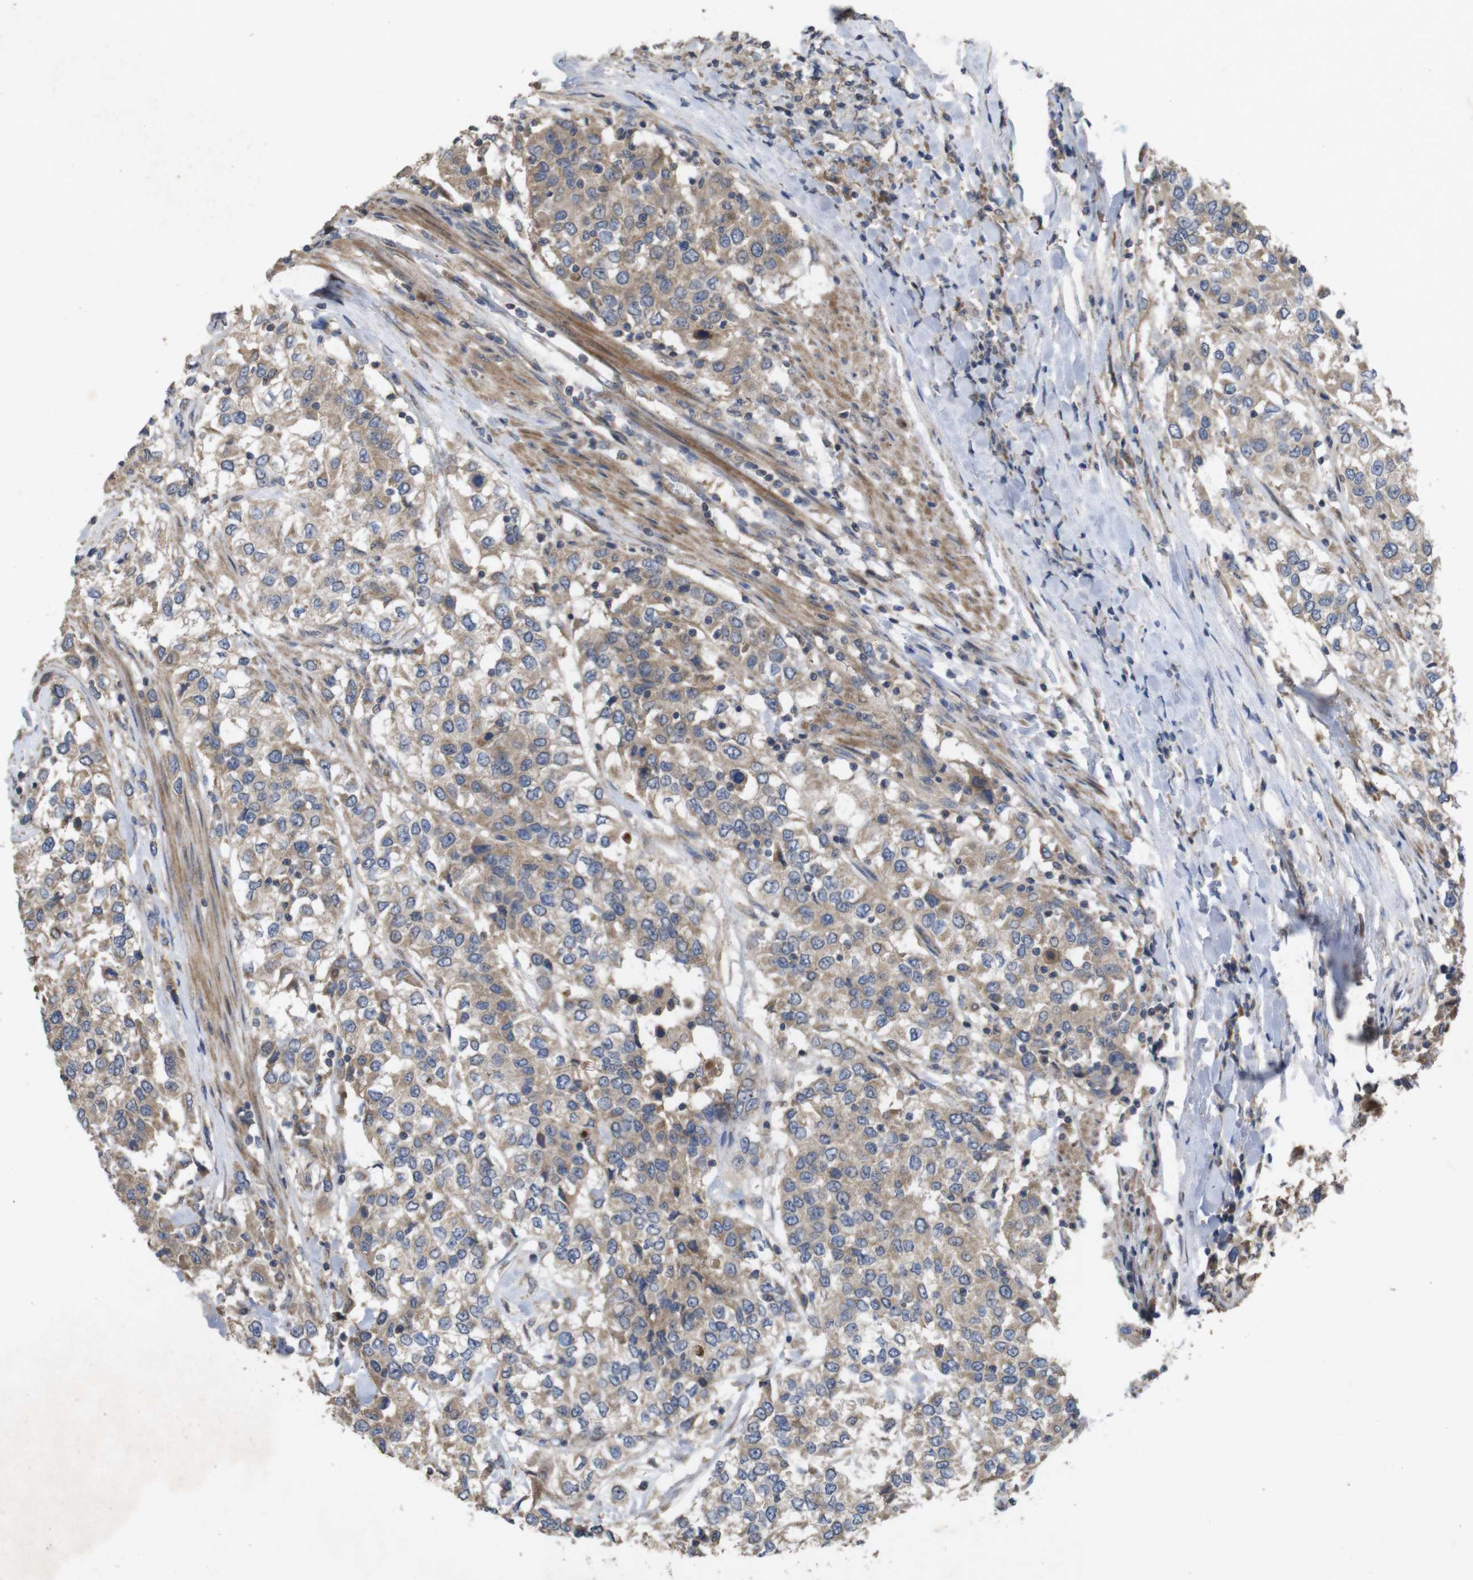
{"staining": {"intensity": "weak", "quantity": ">75%", "location": "cytoplasmic/membranous"}, "tissue": "urothelial cancer", "cell_type": "Tumor cells", "image_type": "cancer", "snomed": [{"axis": "morphology", "description": "Urothelial carcinoma, High grade"}, {"axis": "topography", "description": "Urinary bladder"}], "caption": "This is an image of immunohistochemistry (IHC) staining of urothelial cancer, which shows weak staining in the cytoplasmic/membranous of tumor cells.", "gene": "KCNS3", "patient": {"sex": "female", "age": 56}}